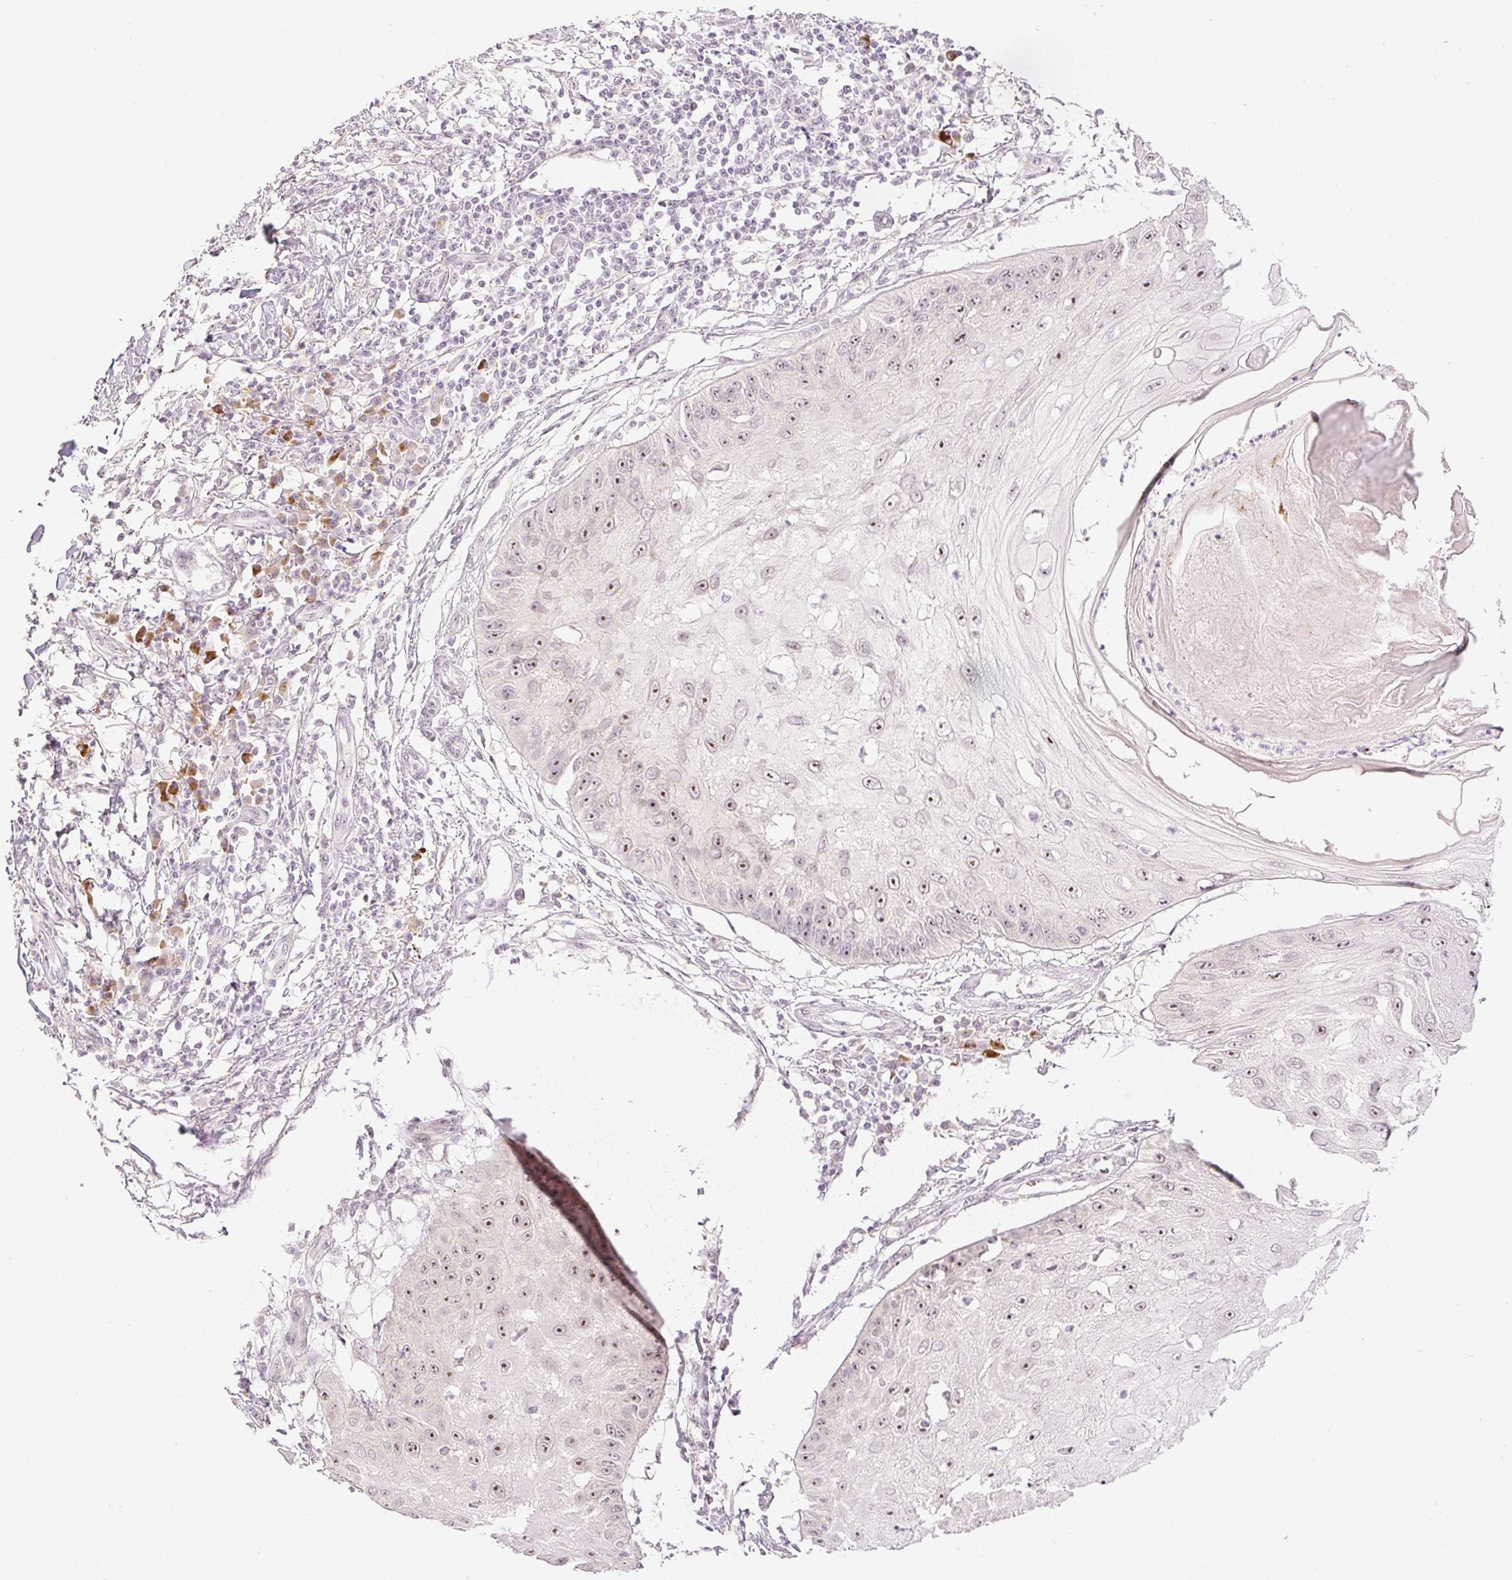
{"staining": {"intensity": "moderate", "quantity": ">75%", "location": "nuclear"}, "tissue": "skin cancer", "cell_type": "Tumor cells", "image_type": "cancer", "snomed": [{"axis": "morphology", "description": "Squamous cell carcinoma, NOS"}, {"axis": "topography", "description": "Skin"}], "caption": "Protein analysis of skin cancer (squamous cell carcinoma) tissue displays moderate nuclear expression in about >75% of tumor cells.", "gene": "AAR2", "patient": {"sex": "male", "age": 70}}